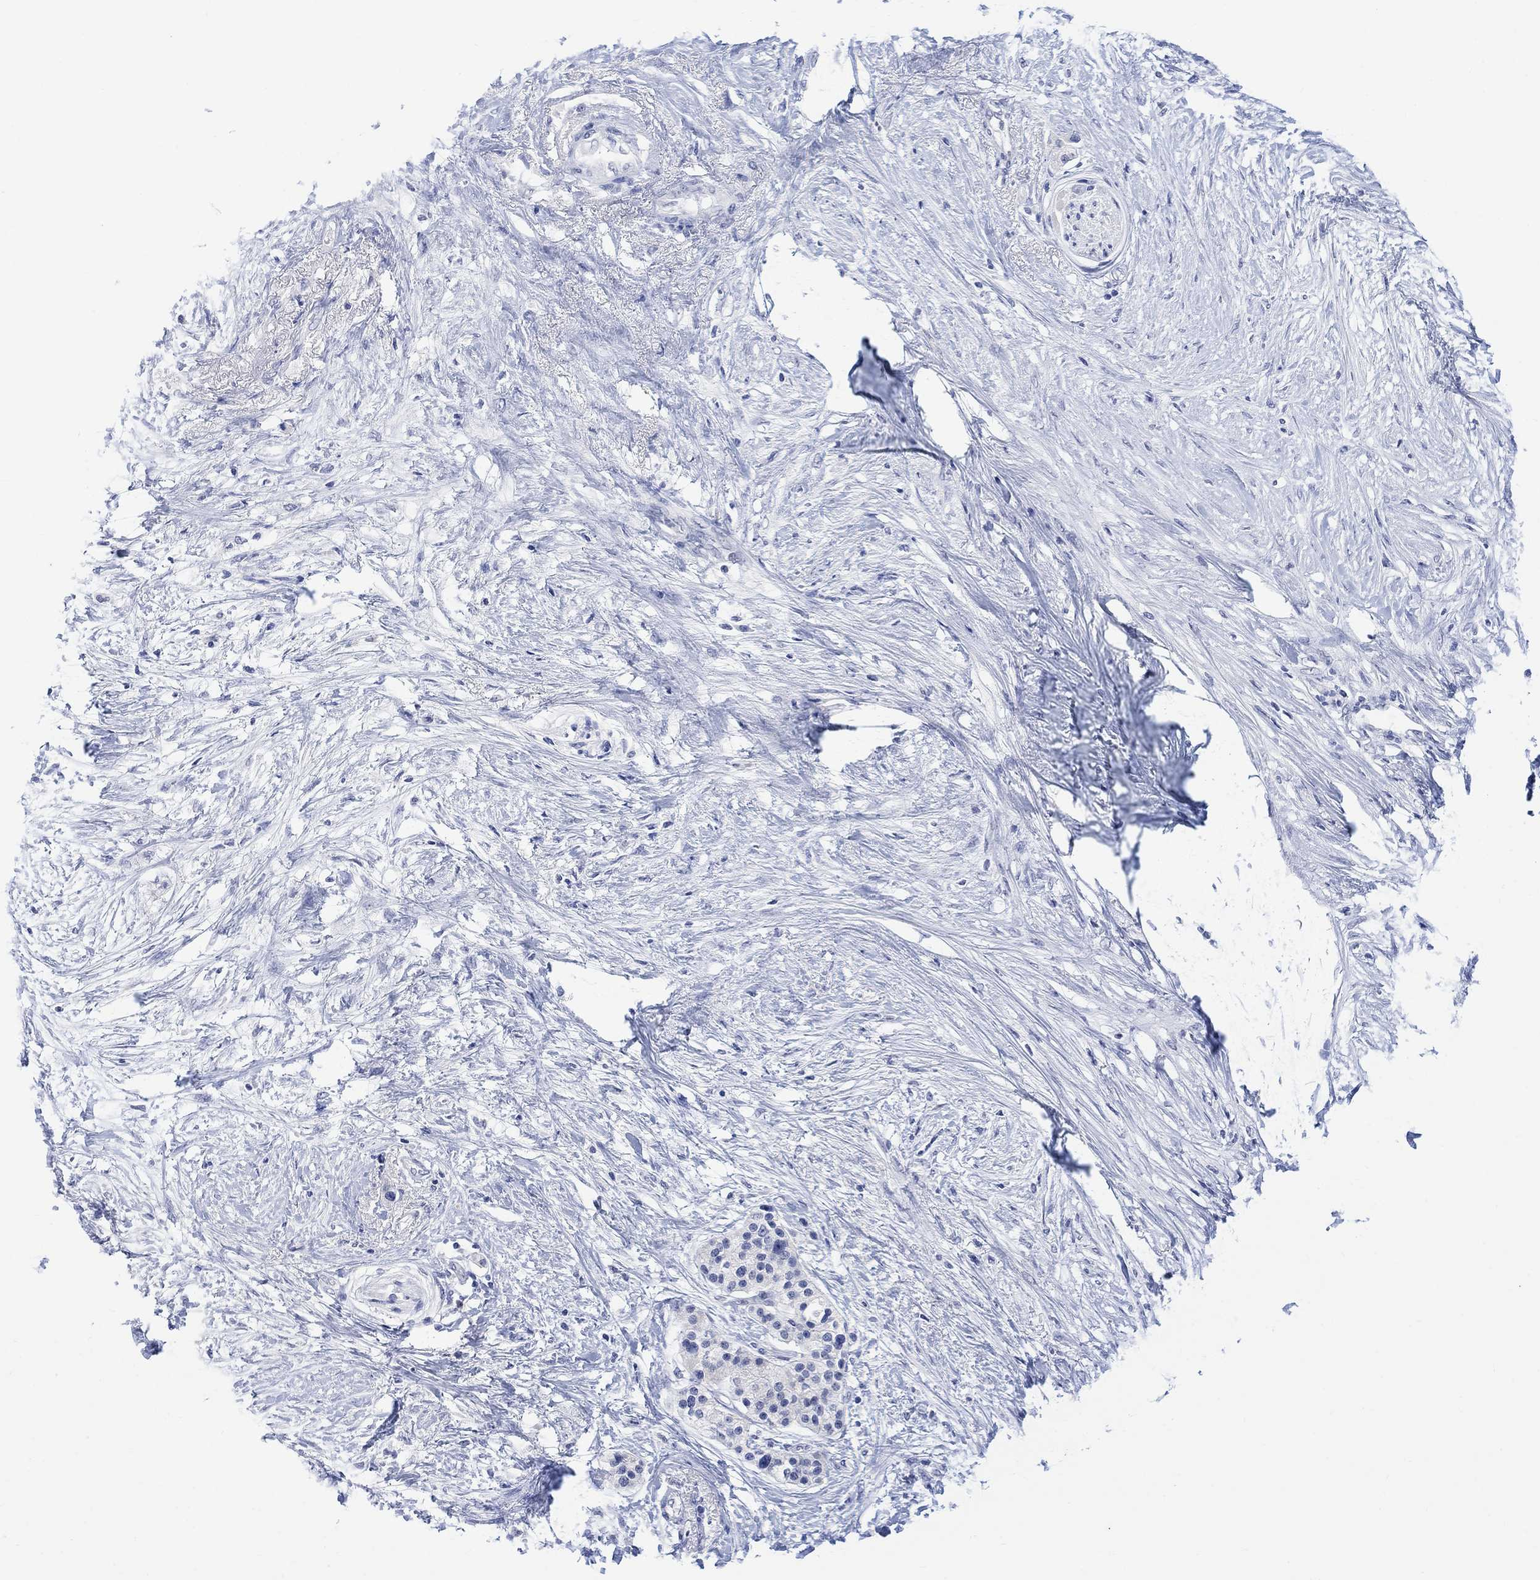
{"staining": {"intensity": "negative", "quantity": "none", "location": "none"}, "tissue": "pancreatic cancer", "cell_type": "Tumor cells", "image_type": "cancer", "snomed": [{"axis": "morphology", "description": "Normal tissue, NOS"}, {"axis": "morphology", "description": "Adenocarcinoma, NOS"}, {"axis": "topography", "description": "Pancreas"}, {"axis": "topography", "description": "Duodenum"}], "caption": "Immunohistochemical staining of pancreatic adenocarcinoma exhibits no significant expression in tumor cells.", "gene": "FBP2", "patient": {"sex": "female", "age": 60}}